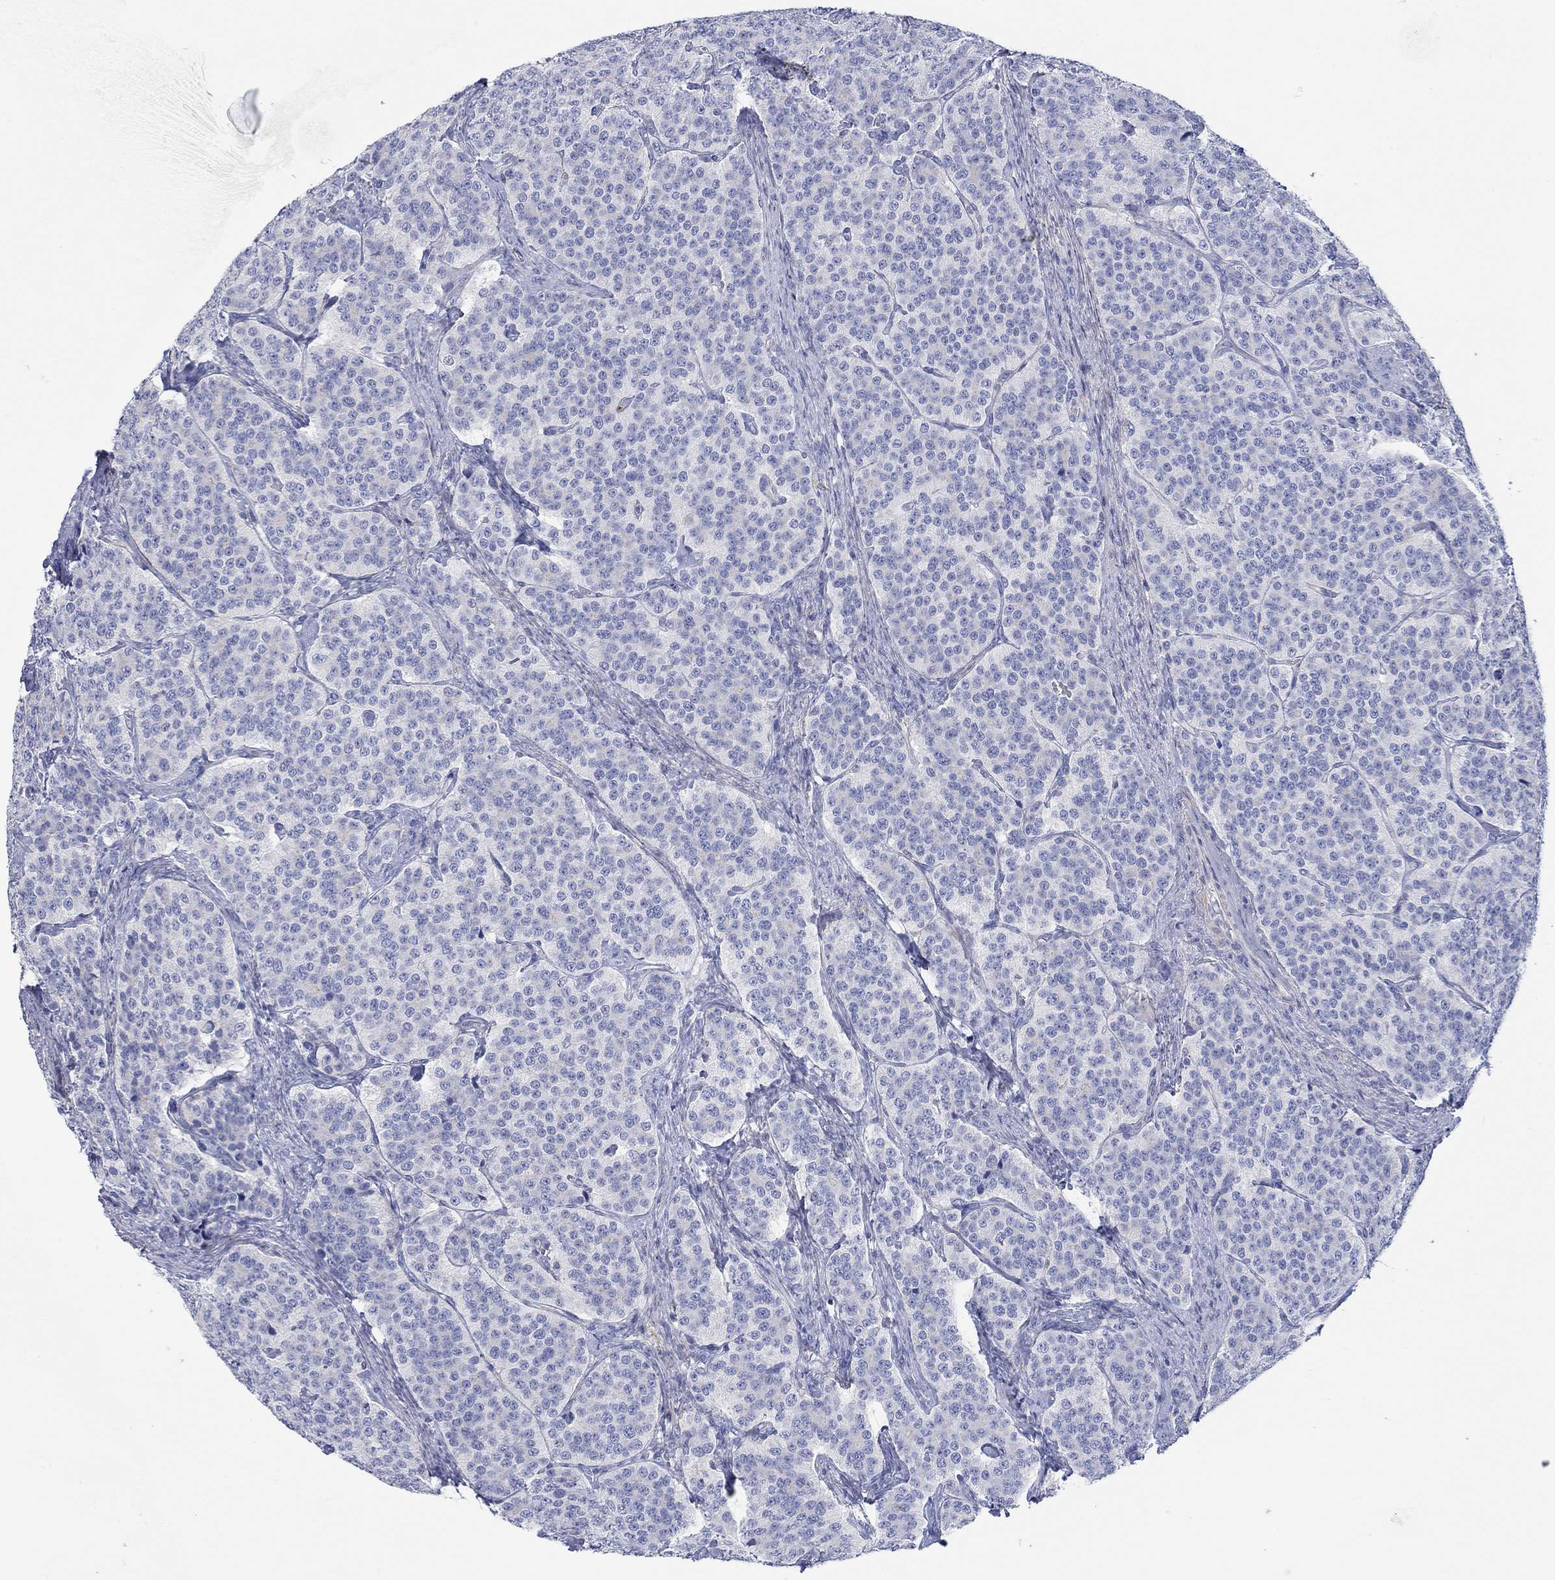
{"staining": {"intensity": "negative", "quantity": "none", "location": "none"}, "tissue": "carcinoid", "cell_type": "Tumor cells", "image_type": "cancer", "snomed": [{"axis": "morphology", "description": "Carcinoid, malignant, NOS"}, {"axis": "topography", "description": "Small intestine"}], "caption": "Carcinoid stained for a protein using immunohistochemistry (IHC) exhibits no expression tumor cells.", "gene": "PPIL6", "patient": {"sex": "female", "age": 58}}